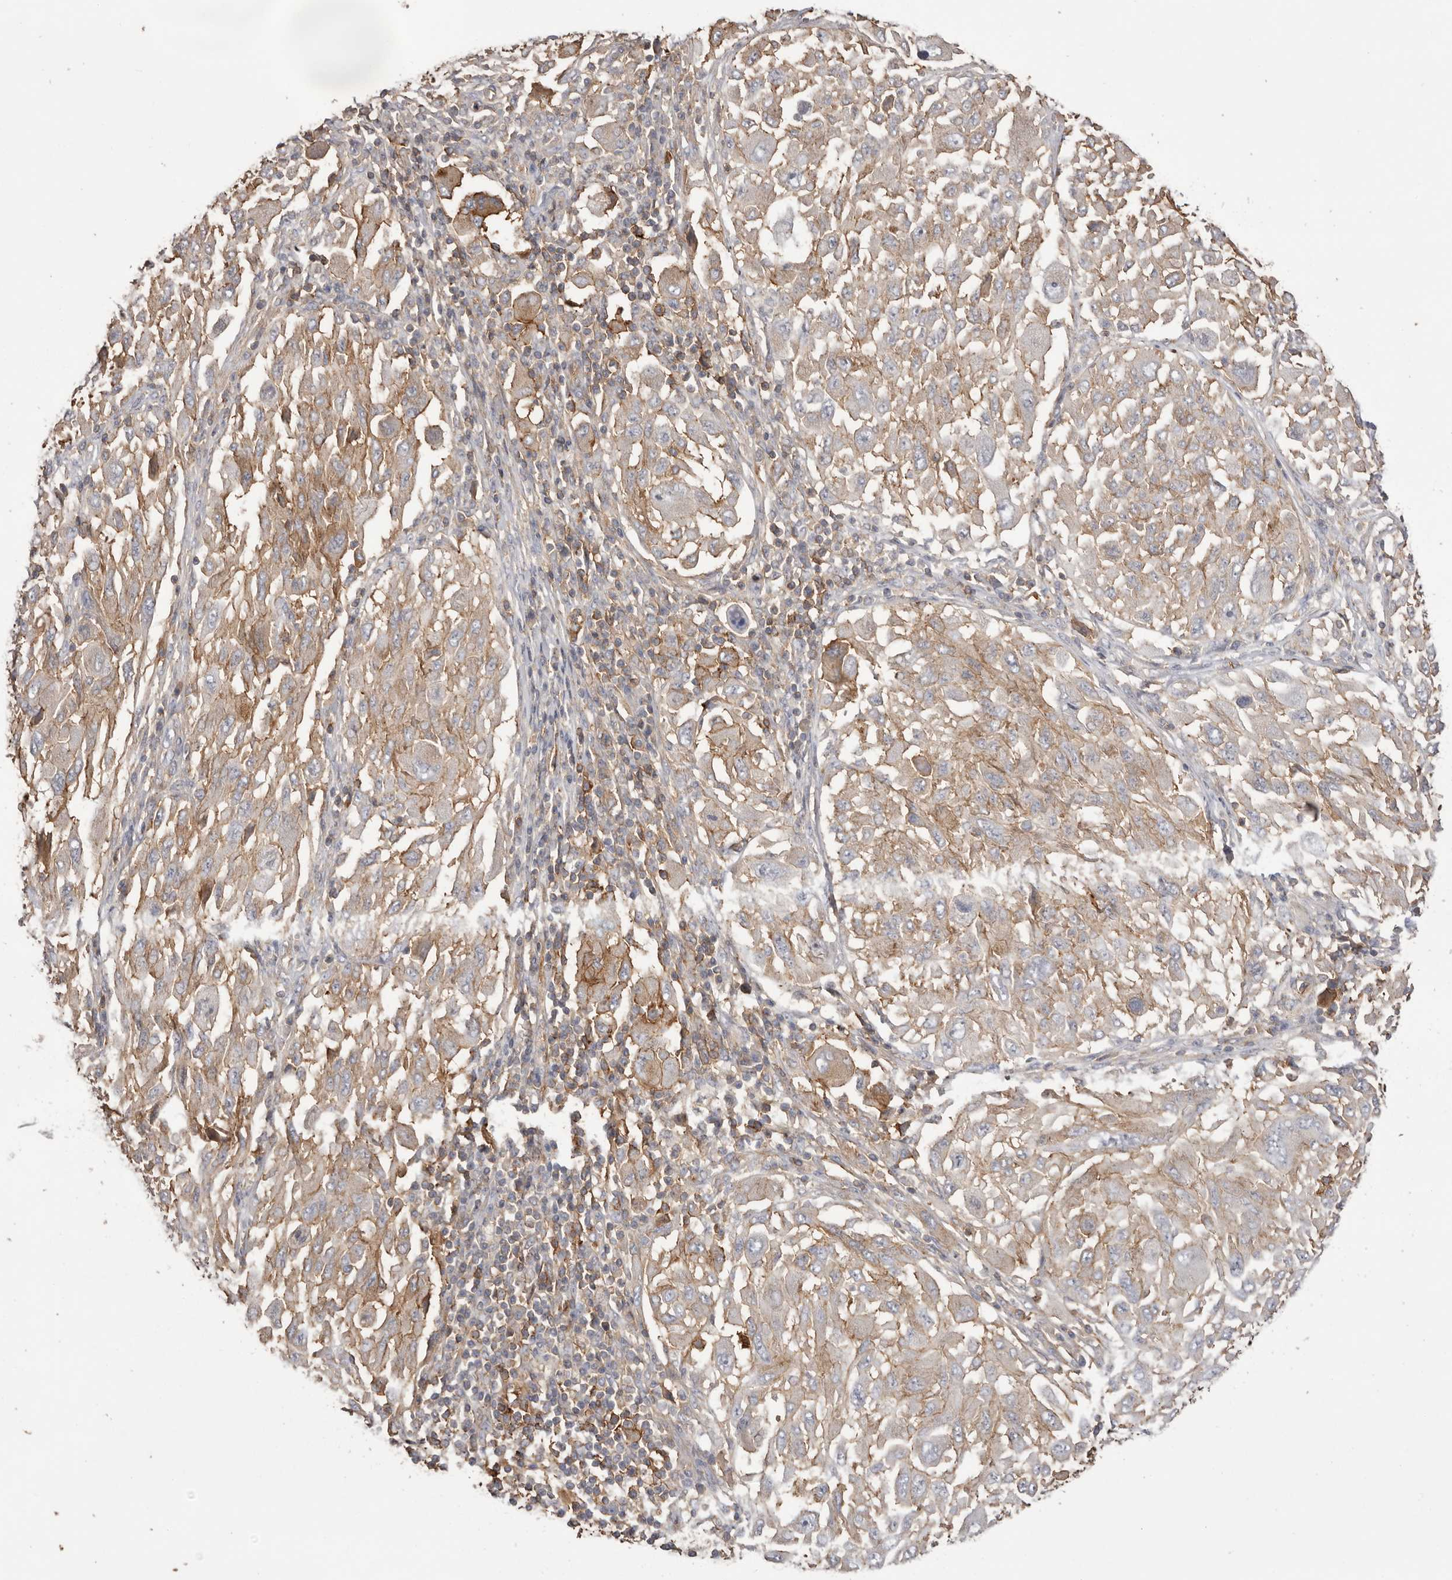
{"staining": {"intensity": "moderate", "quantity": ">75%", "location": "cytoplasmic/membranous"}, "tissue": "melanoma", "cell_type": "Tumor cells", "image_type": "cancer", "snomed": [{"axis": "morphology", "description": "Malignant melanoma, NOS"}, {"axis": "topography", "description": "Skin"}], "caption": "Immunohistochemistry photomicrograph of human malignant melanoma stained for a protein (brown), which reveals medium levels of moderate cytoplasmic/membranous expression in approximately >75% of tumor cells.", "gene": "MMACHC", "patient": {"sex": "female", "age": 91}}